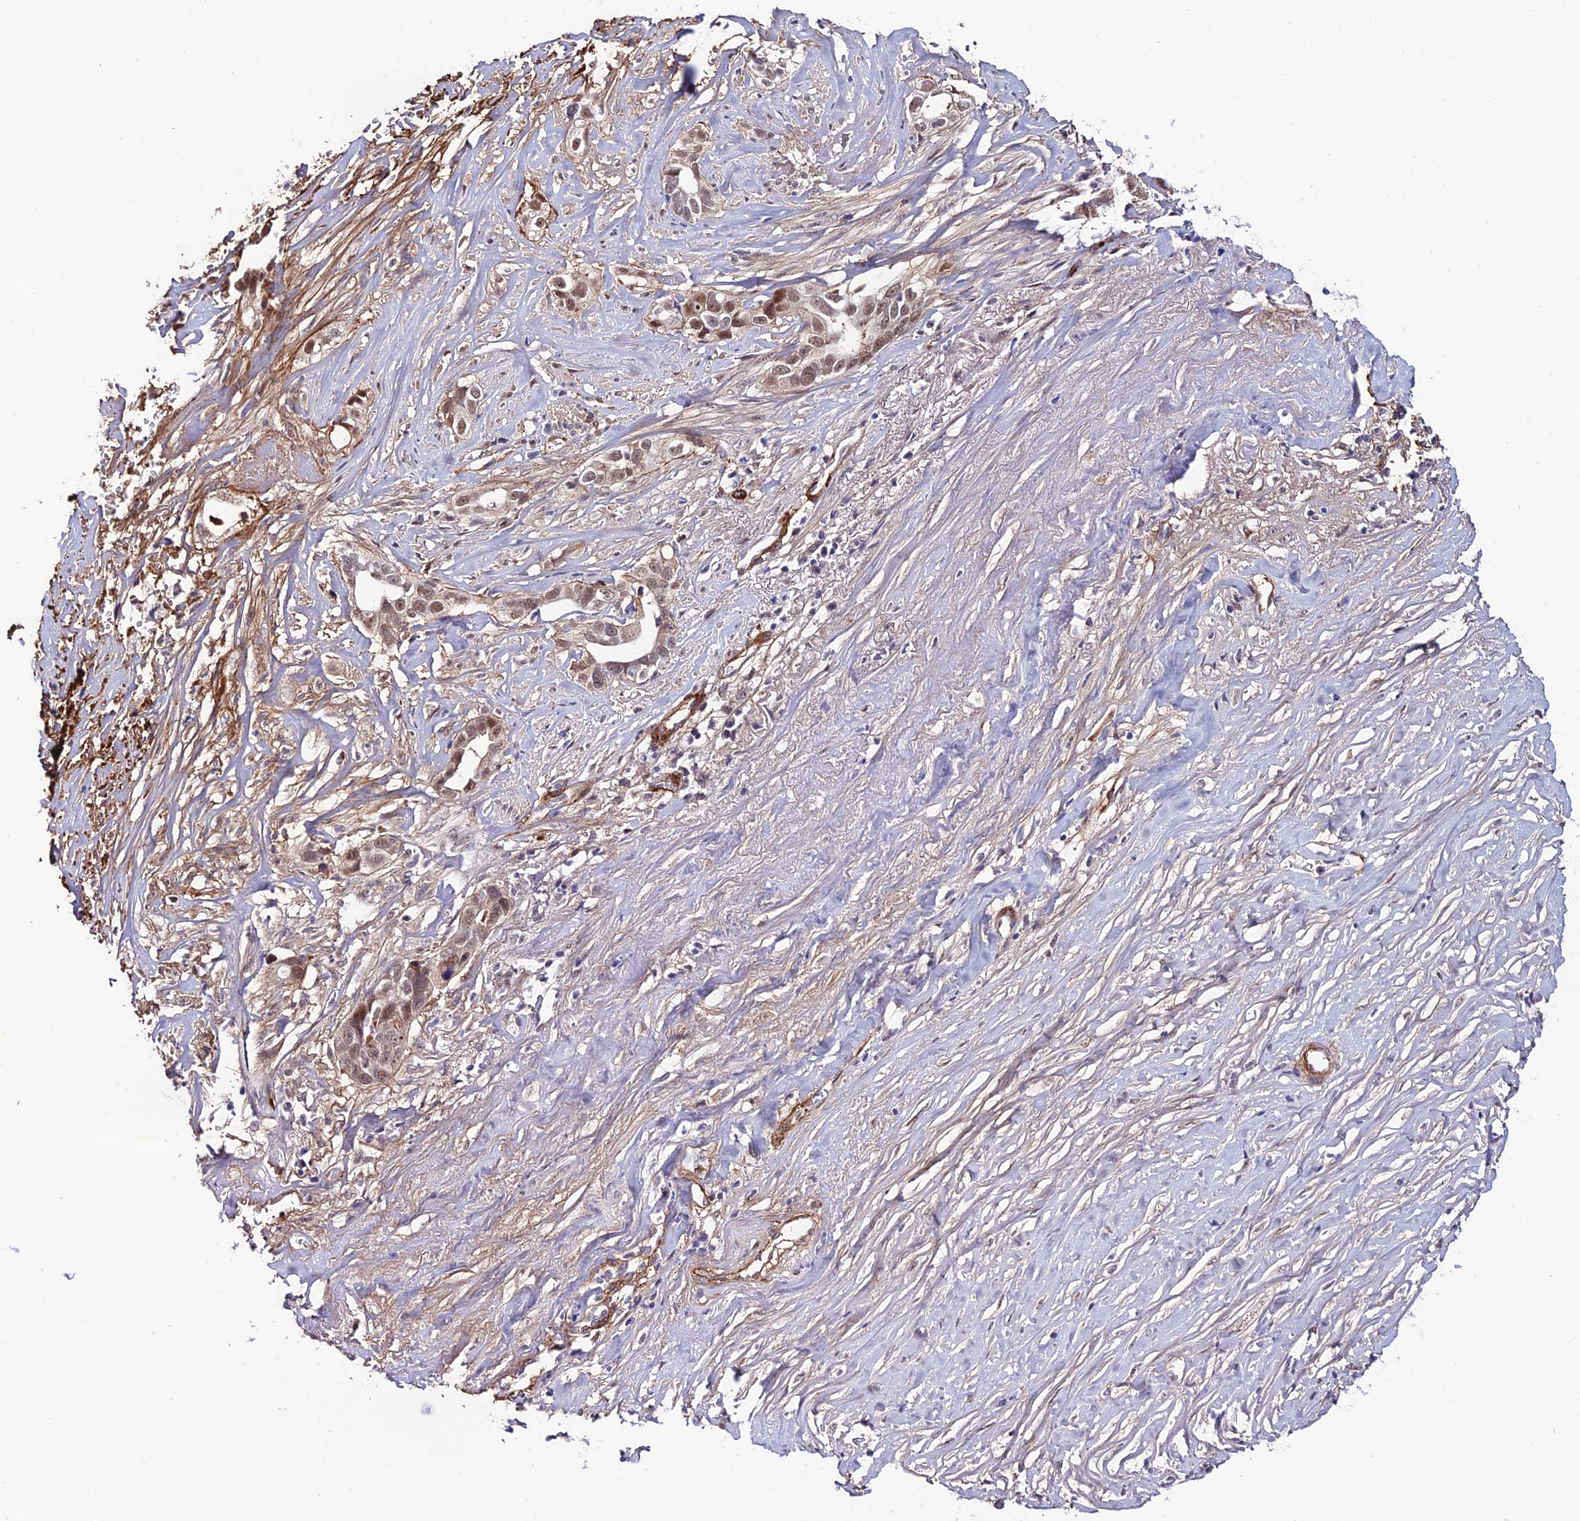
{"staining": {"intensity": "moderate", "quantity": ">75%", "location": "nuclear"}, "tissue": "liver cancer", "cell_type": "Tumor cells", "image_type": "cancer", "snomed": [{"axis": "morphology", "description": "Cholangiocarcinoma"}, {"axis": "topography", "description": "Liver"}], "caption": "Immunohistochemistry (IHC) micrograph of human liver cancer stained for a protein (brown), which exhibits medium levels of moderate nuclear staining in about >75% of tumor cells.", "gene": "SYT15", "patient": {"sex": "female", "age": 79}}